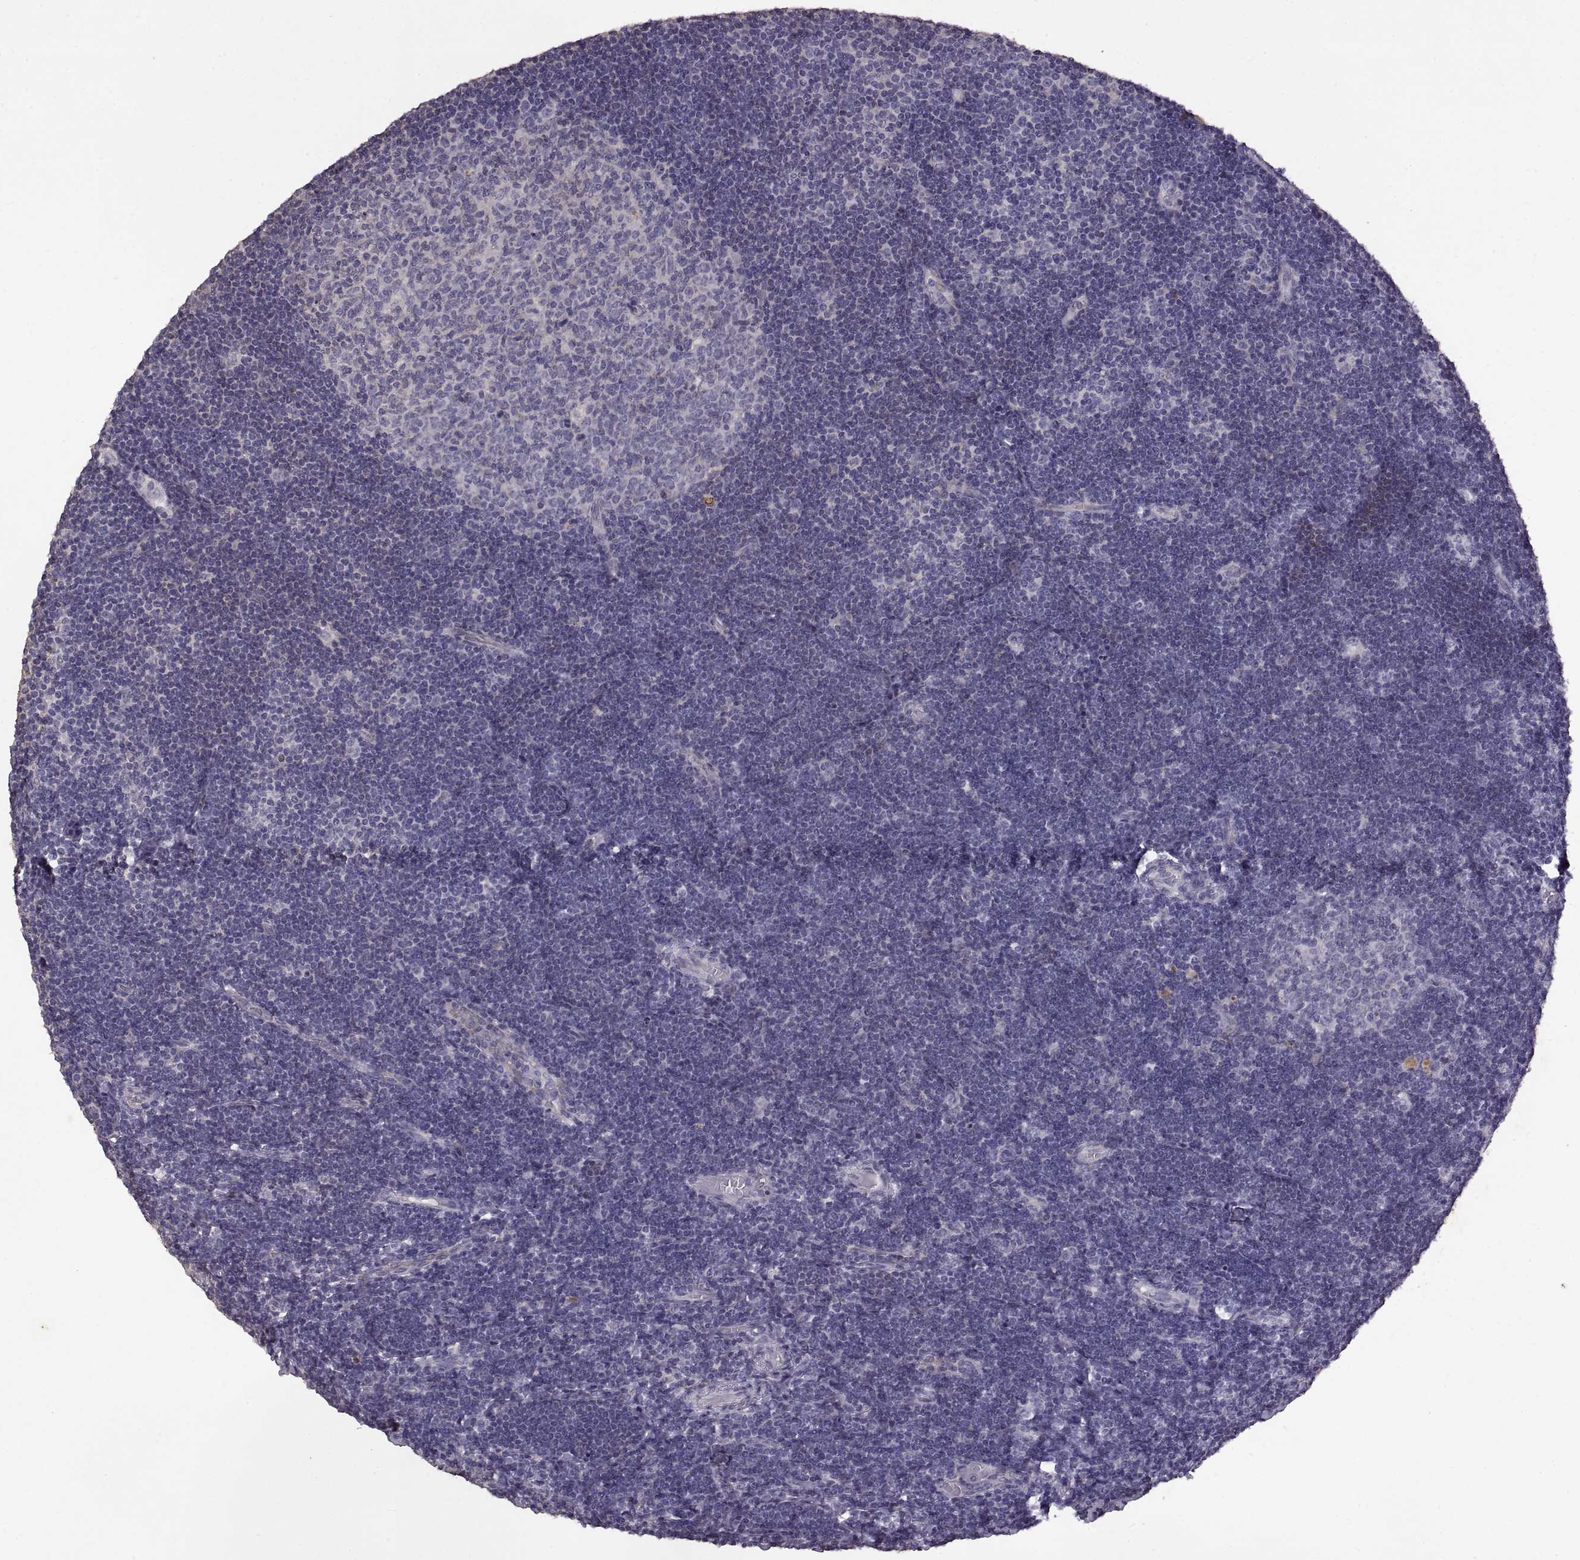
{"staining": {"intensity": "negative", "quantity": "none", "location": "none"}, "tissue": "tonsil", "cell_type": "Germinal center cells", "image_type": "normal", "snomed": [{"axis": "morphology", "description": "Normal tissue, NOS"}, {"axis": "topography", "description": "Tonsil"}], "caption": "A high-resolution histopathology image shows immunohistochemistry (IHC) staining of unremarkable tonsil, which displays no significant staining in germinal center cells. The staining is performed using DAB brown chromogen with nuclei counter-stained in using hematoxylin.", "gene": "DEFB136", "patient": {"sex": "female", "age": 13}}